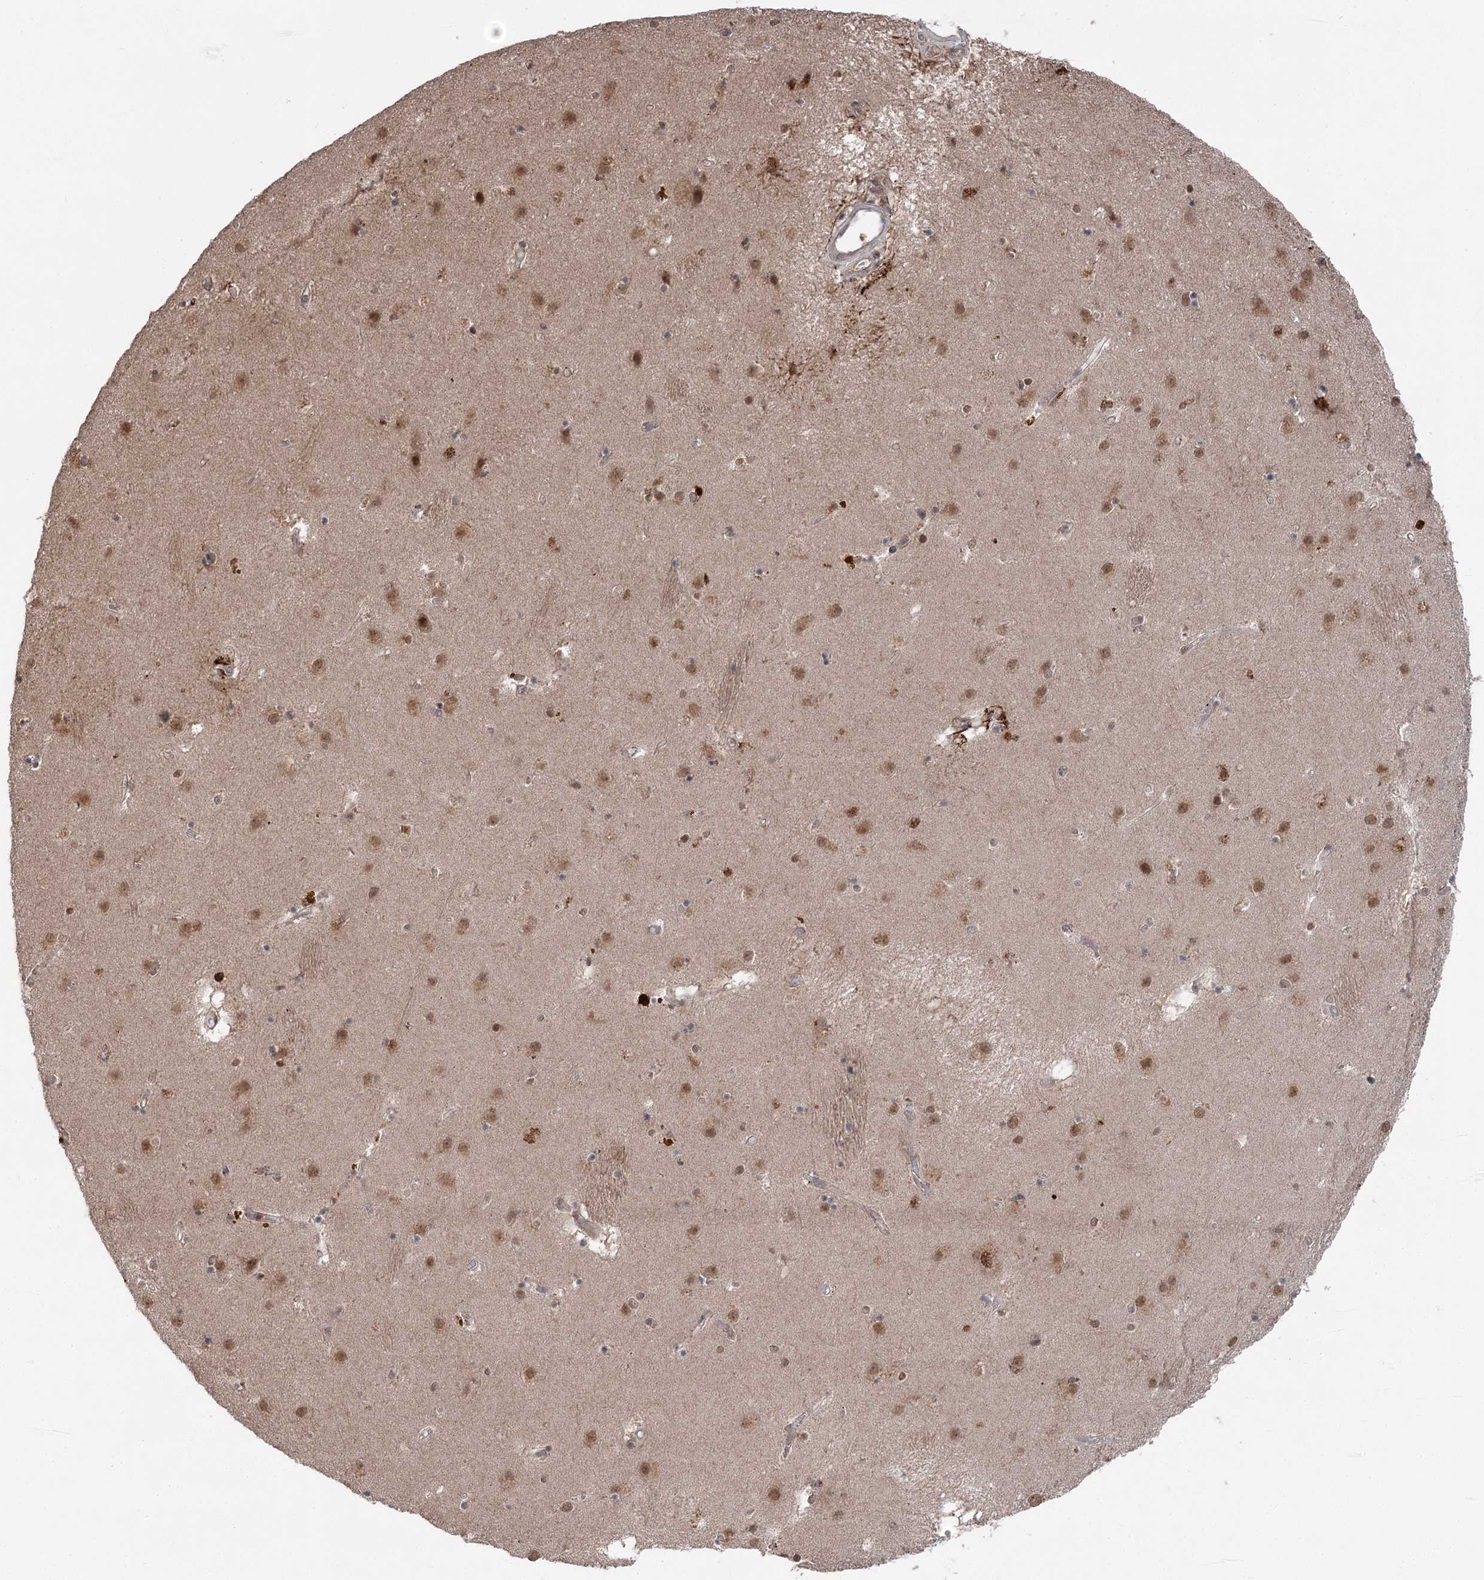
{"staining": {"intensity": "moderate", "quantity": "25%-75%", "location": "cytoplasmic/membranous,nuclear"}, "tissue": "caudate", "cell_type": "Glial cells", "image_type": "normal", "snomed": [{"axis": "morphology", "description": "Normal tissue, NOS"}, {"axis": "topography", "description": "Lateral ventricle wall"}], "caption": "Caudate stained with a brown dye reveals moderate cytoplasmic/membranous,nuclear positive staining in about 25%-75% of glial cells.", "gene": "CCSER2", "patient": {"sex": "male", "age": 70}}